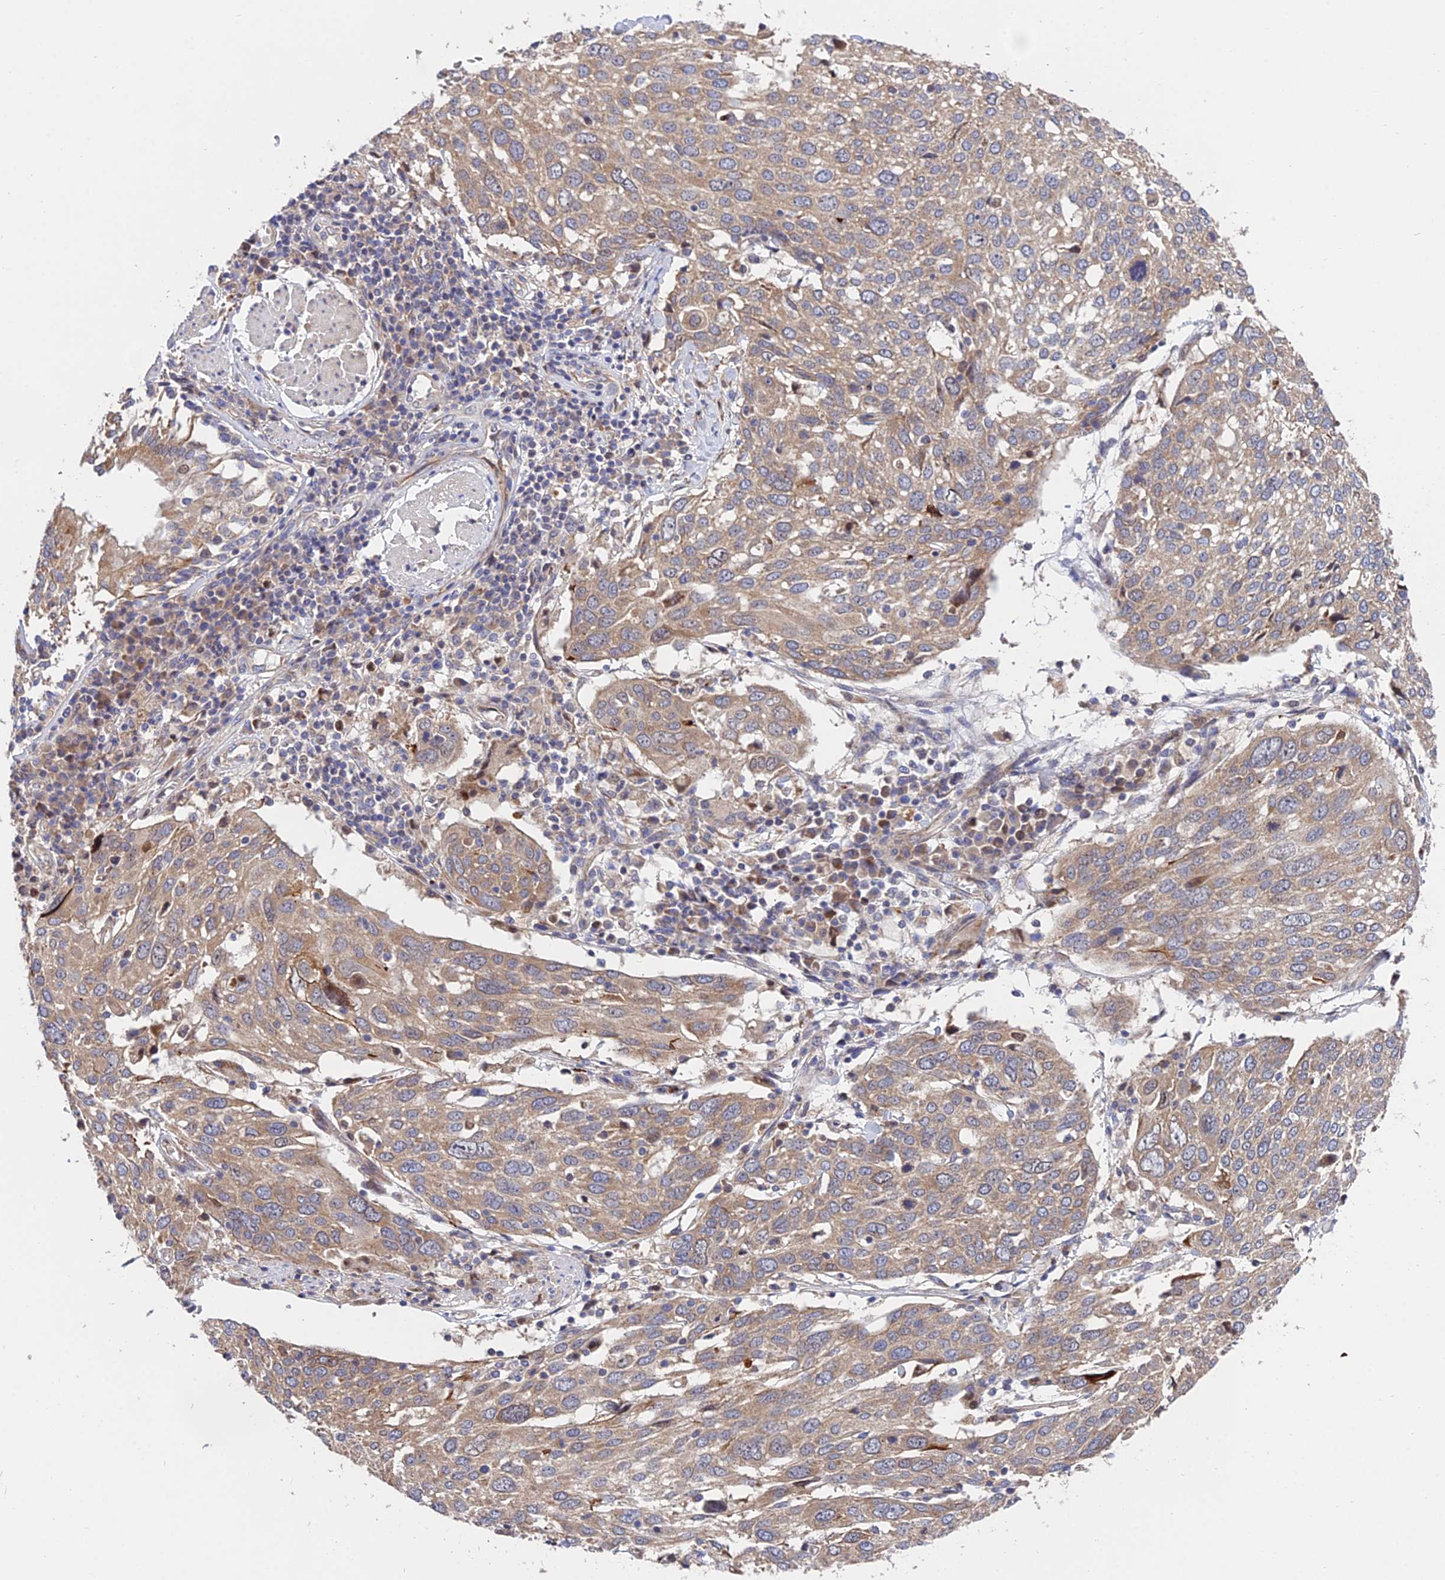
{"staining": {"intensity": "weak", "quantity": ">75%", "location": "cytoplasmic/membranous"}, "tissue": "lung cancer", "cell_type": "Tumor cells", "image_type": "cancer", "snomed": [{"axis": "morphology", "description": "Squamous cell carcinoma, NOS"}, {"axis": "topography", "description": "Lung"}], "caption": "Human lung cancer stained with a protein marker exhibits weak staining in tumor cells.", "gene": "CDC37L1", "patient": {"sex": "male", "age": 65}}